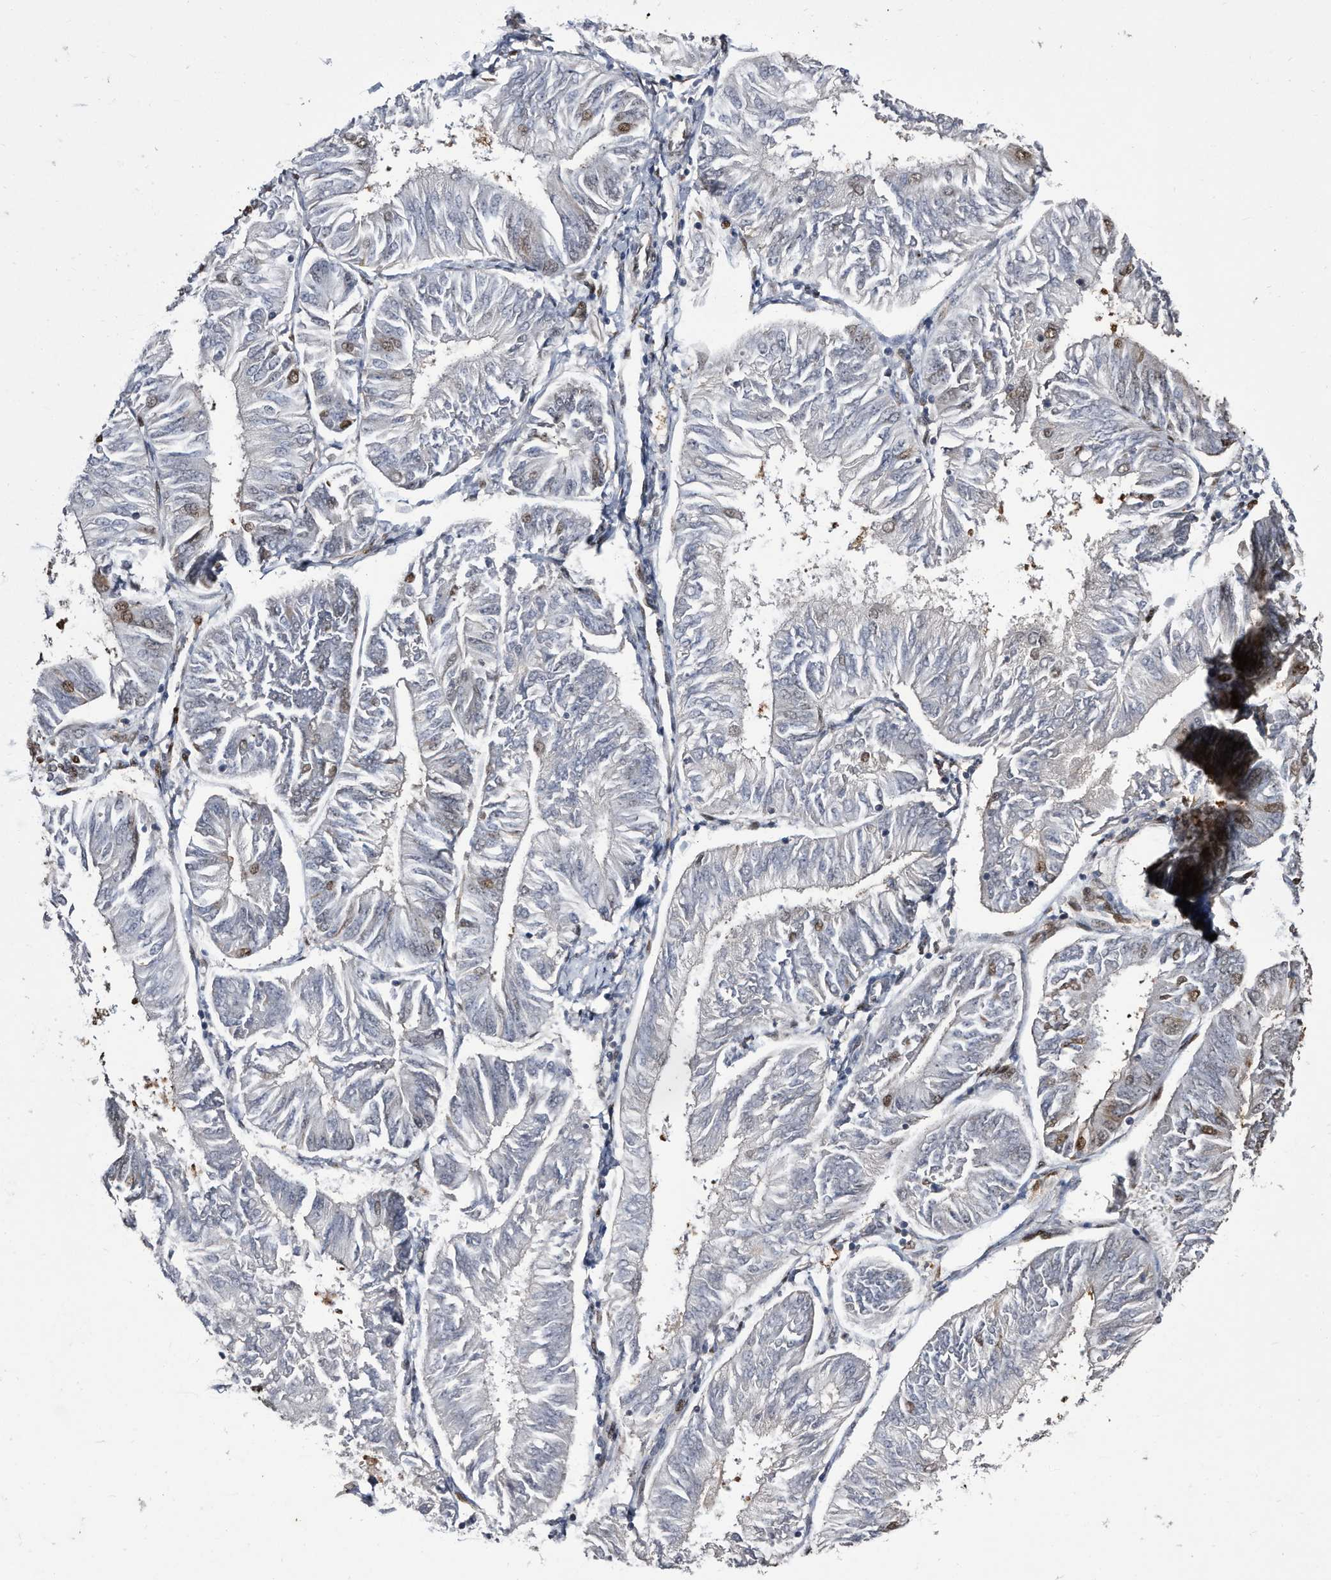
{"staining": {"intensity": "negative", "quantity": "none", "location": "none"}, "tissue": "endometrial cancer", "cell_type": "Tumor cells", "image_type": "cancer", "snomed": [{"axis": "morphology", "description": "Adenocarcinoma, NOS"}, {"axis": "topography", "description": "Endometrium"}], "caption": "High power microscopy image of an immunohistochemistry micrograph of endometrial cancer, revealing no significant expression in tumor cells.", "gene": "RAD23B", "patient": {"sex": "female", "age": 58}}